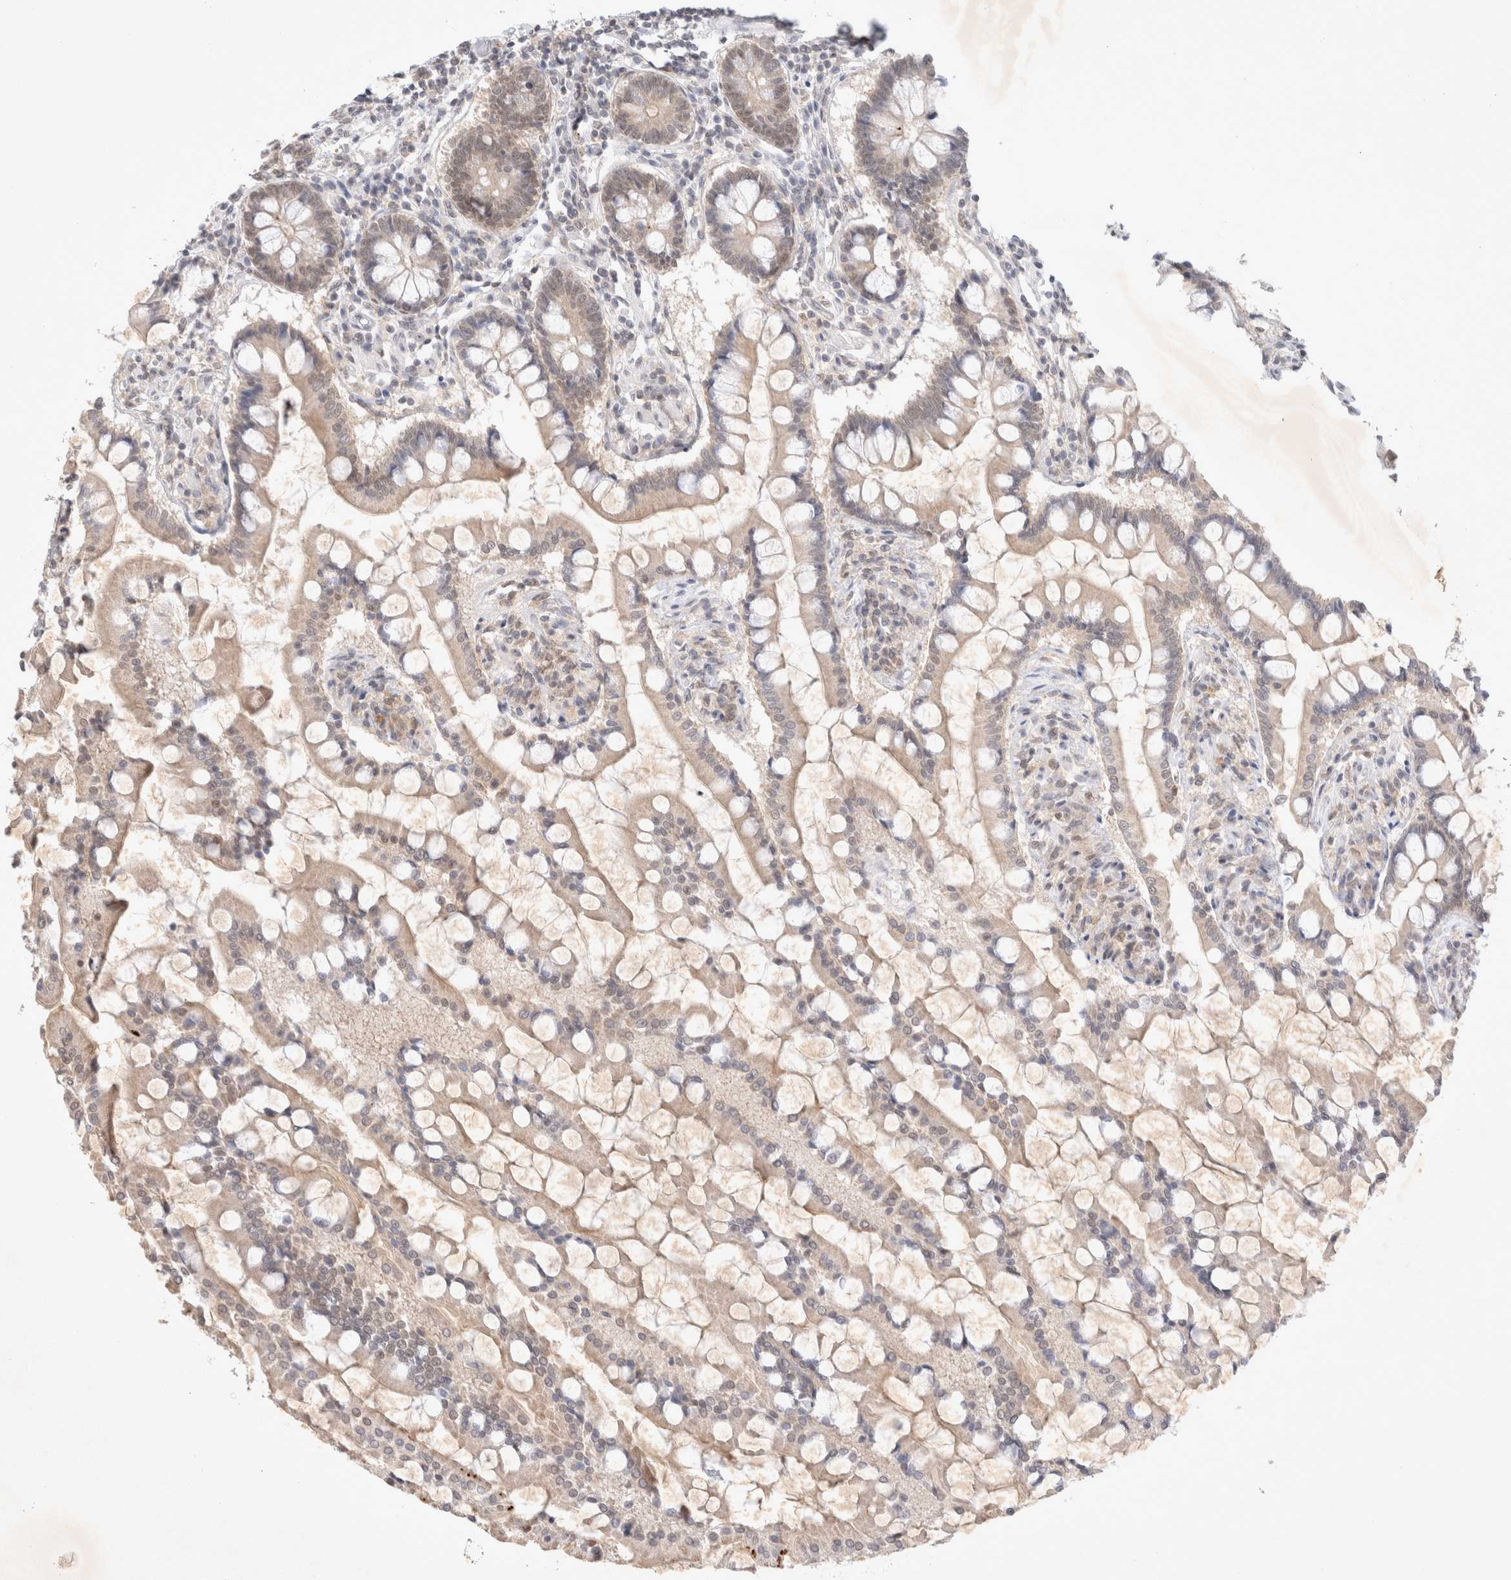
{"staining": {"intensity": "moderate", "quantity": "<25%", "location": "cytoplasmic/membranous"}, "tissue": "small intestine", "cell_type": "Glandular cells", "image_type": "normal", "snomed": [{"axis": "morphology", "description": "Normal tissue, NOS"}, {"axis": "topography", "description": "Small intestine"}], "caption": "IHC (DAB) staining of unremarkable human small intestine reveals moderate cytoplasmic/membranous protein staining in approximately <25% of glandular cells. The protein is stained brown, and the nuclei are stained in blue (DAB IHC with brightfield microscopy, high magnification).", "gene": "FBXO42", "patient": {"sex": "male", "age": 41}}